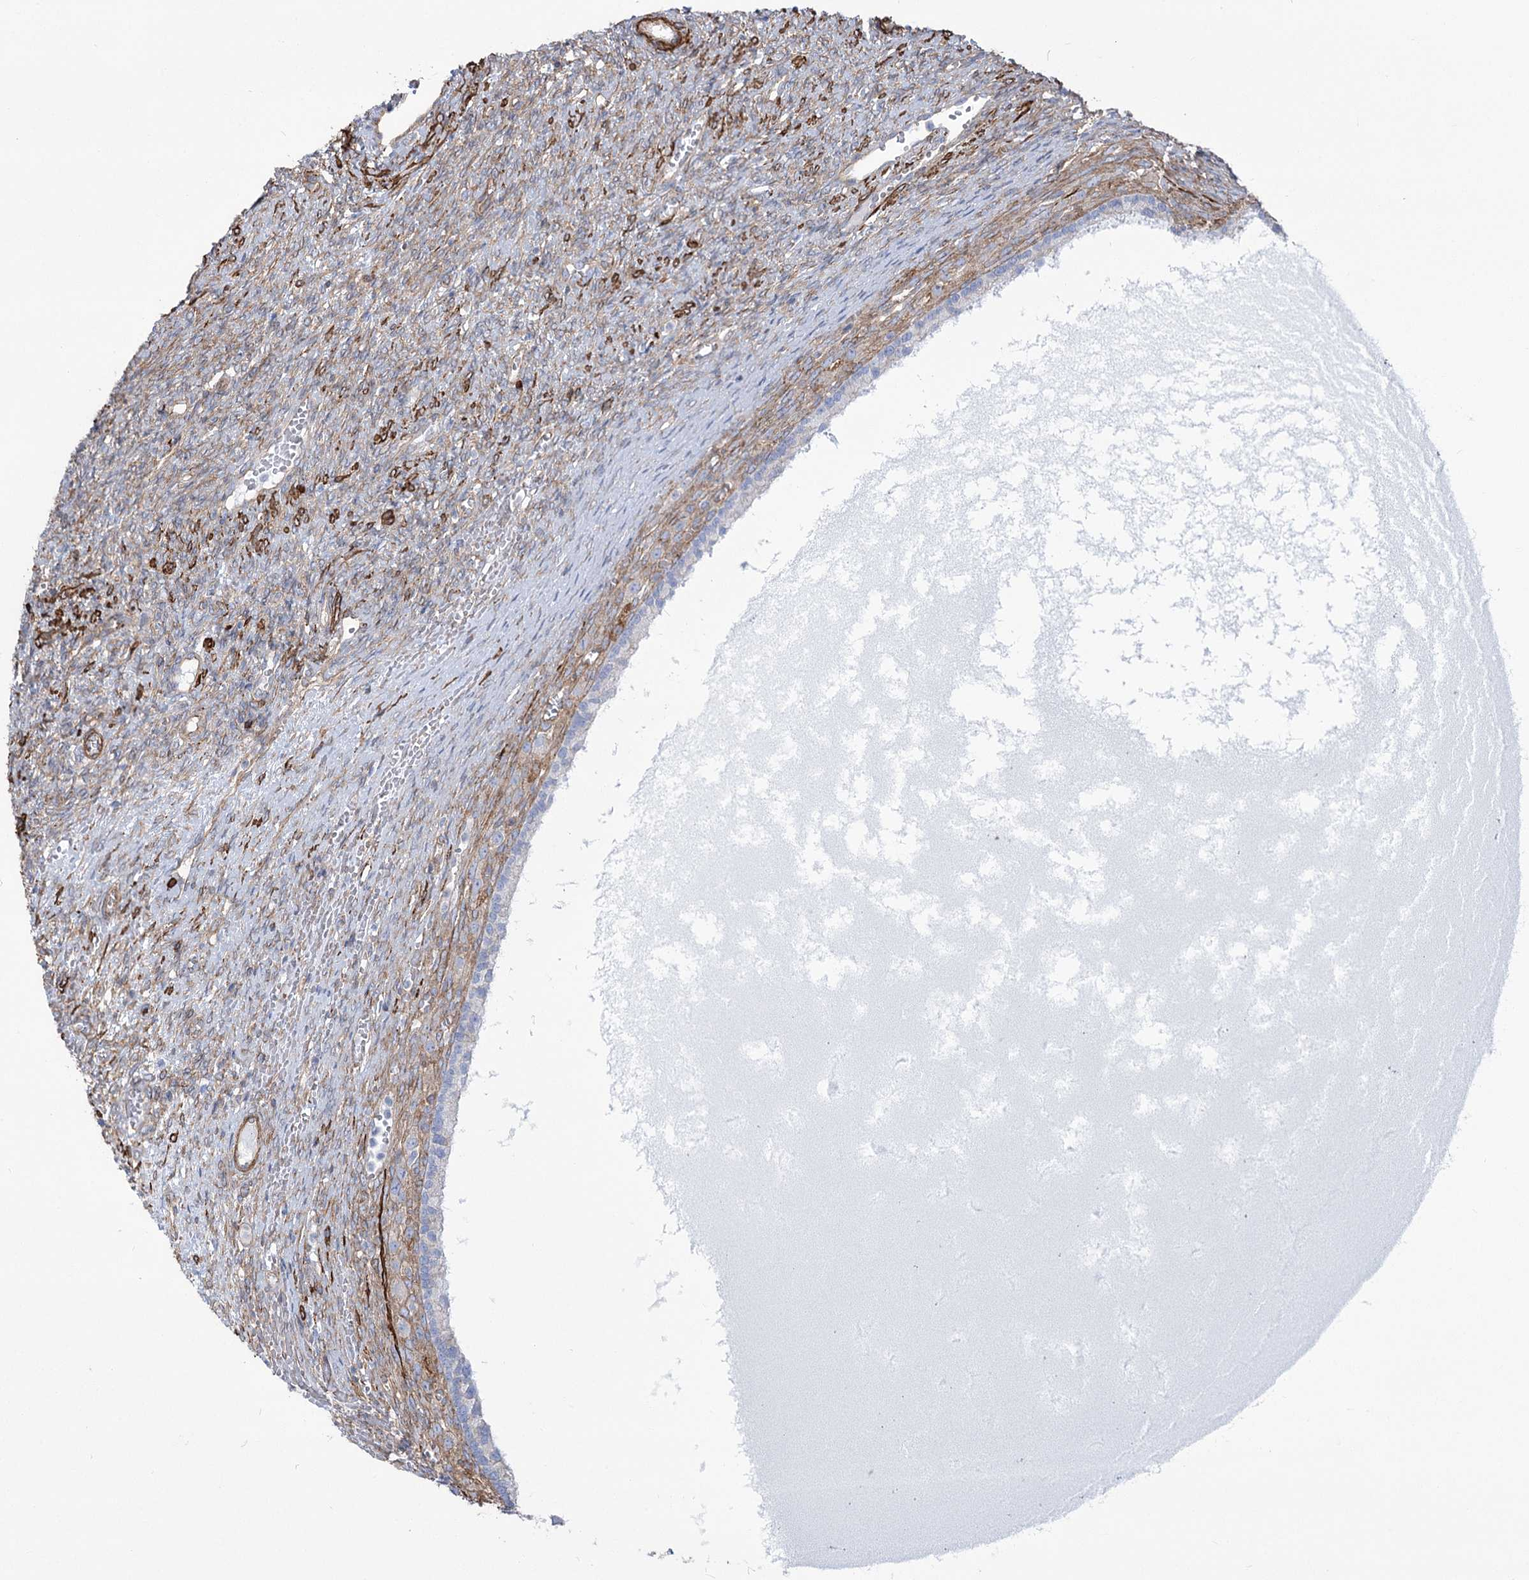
{"staining": {"intensity": "weak", "quantity": "25%-75%", "location": "cytoplasmic/membranous"}, "tissue": "ovary", "cell_type": "Ovarian stroma cells", "image_type": "normal", "snomed": [{"axis": "morphology", "description": "Normal tissue, NOS"}, {"axis": "topography", "description": "Ovary"}], "caption": "The histopathology image shows a brown stain indicating the presence of a protein in the cytoplasmic/membranous of ovarian stroma cells in ovary. (IHC, brightfield microscopy, high magnification).", "gene": "PLEKHA5", "patient": {"sex": "female", "age": 41}}